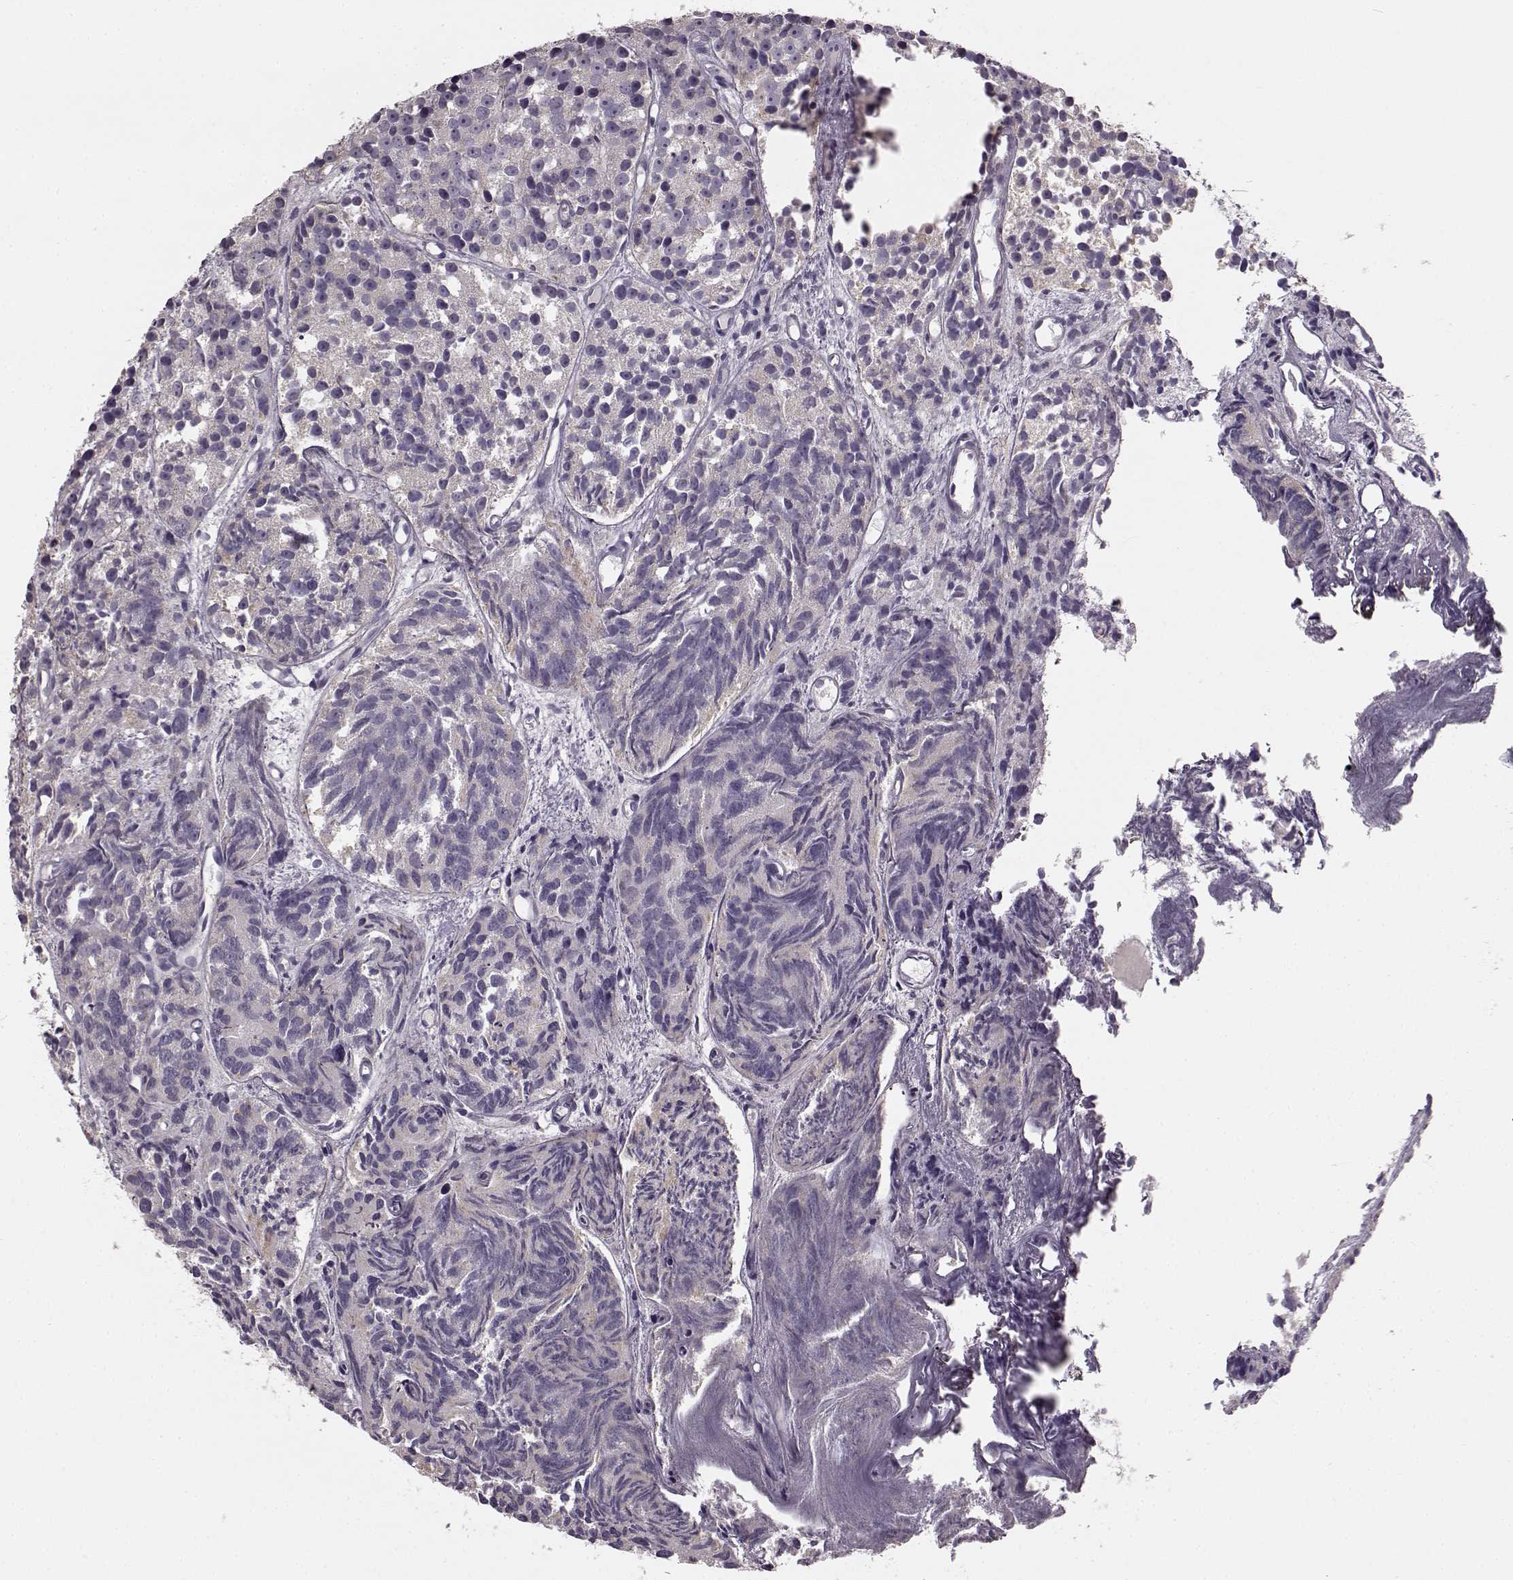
{"staining": {"intensity": "negative", "quantity": "none", "location": "none"}, "tissue": "prostate cancer", "cell_type": "Tumor cells", "image_type": "cancer", "snomed": [{"axis": "morphology", "description": "Adenocarcinoma, High grade"}, {"axis": "topography", "description": "Prostate"}], "caption": "The histopathology image reveals no significant expression in tumor cells of prostate cancer.", "gene": "MAP6D1", "patient": {"sex": "male", "age": 77}}